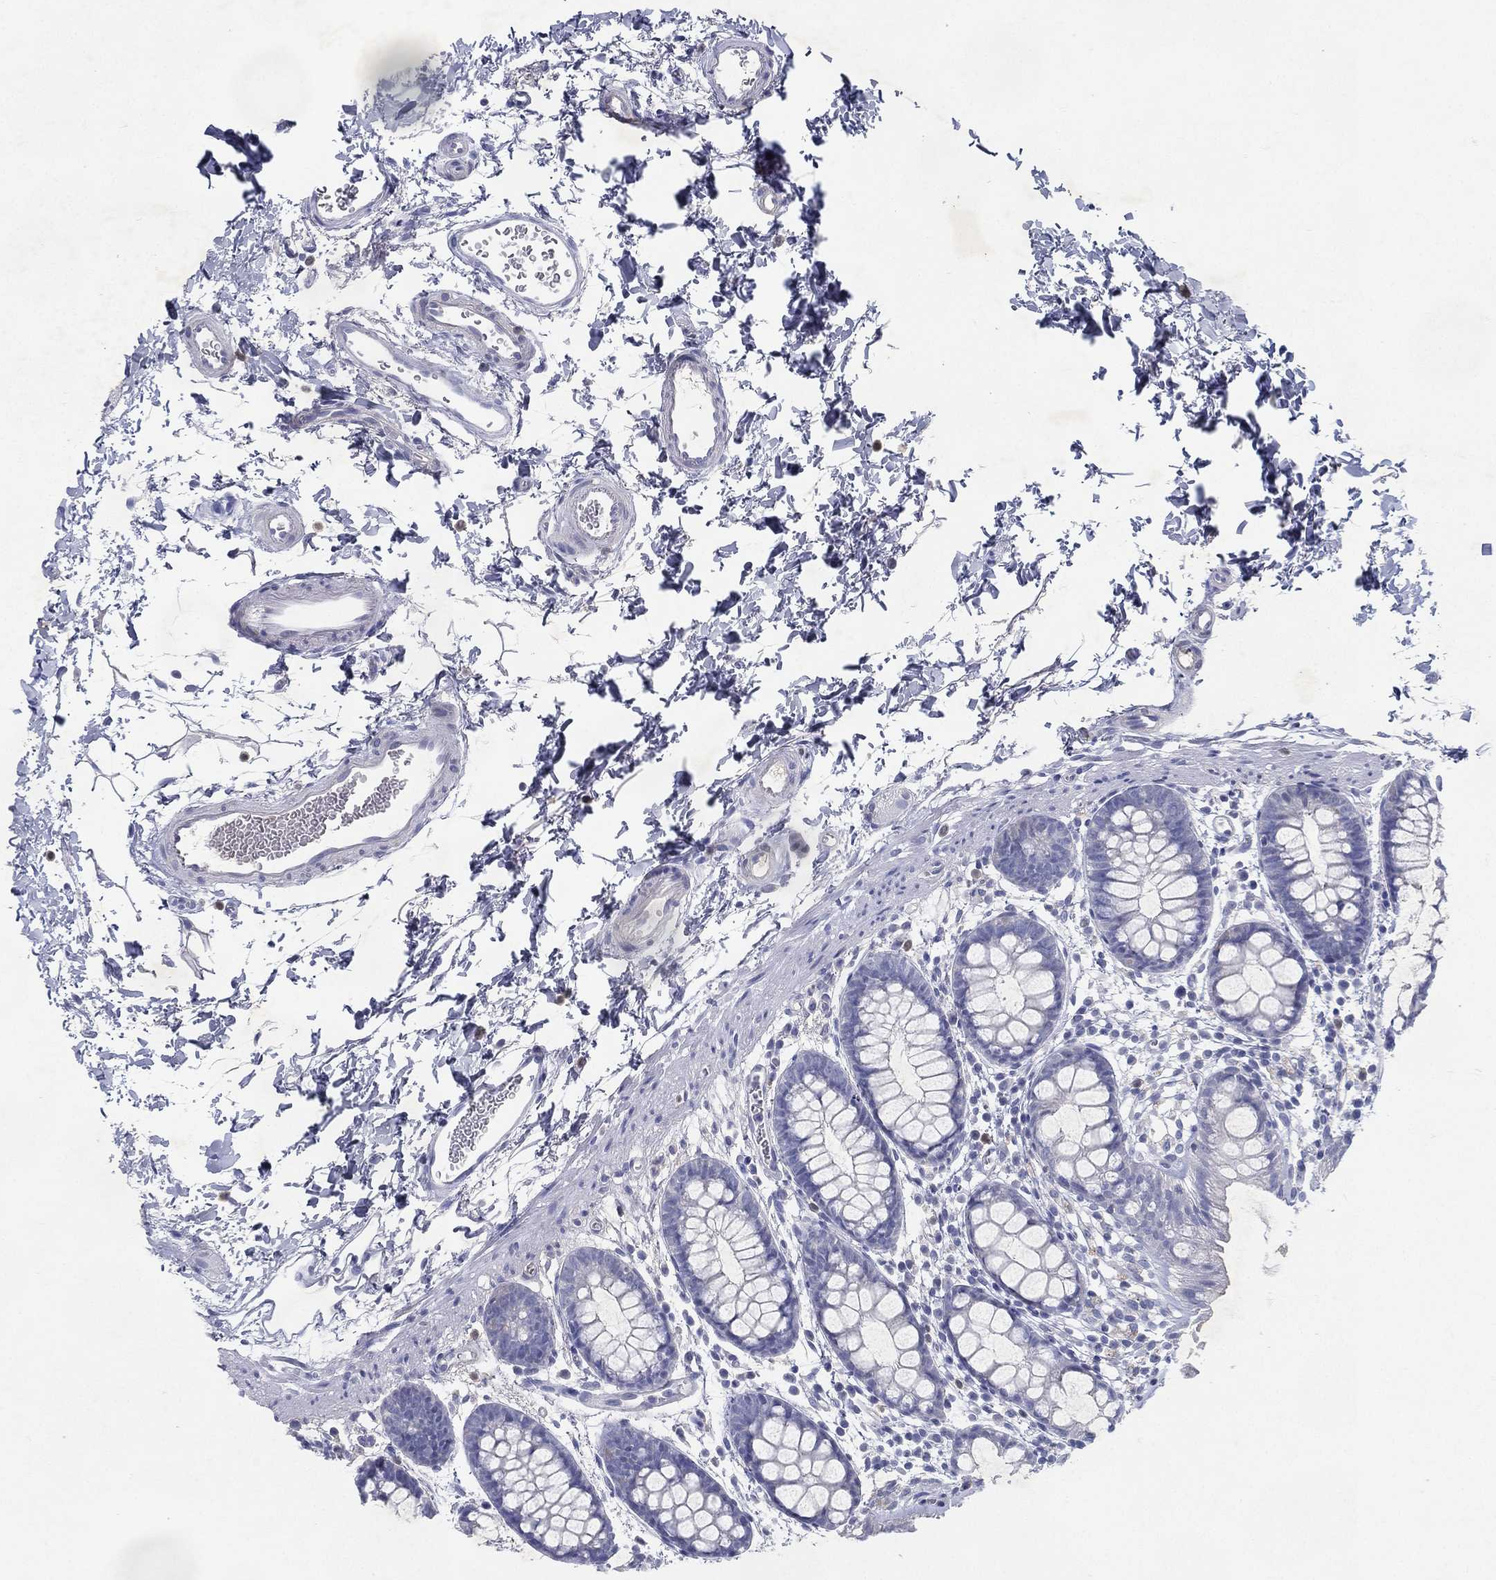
{"staining": {"intensity": "negative", "quantity": "none", "location": "none"}, "tissue": "rectum", "cell_type": "Glandular cells", "image_type": "normal", "snomed": [{"axis": "morphology", "description": "Normal tissue, NOS"}, {"axis": "topography", "description": "Rectum"}], "caption": "The immunohistochemistry photomicrograph has no significant positivity in glandular cells of rectum.", "gene": "RGS13", "patient": {"sex": "male", "age": 57}}